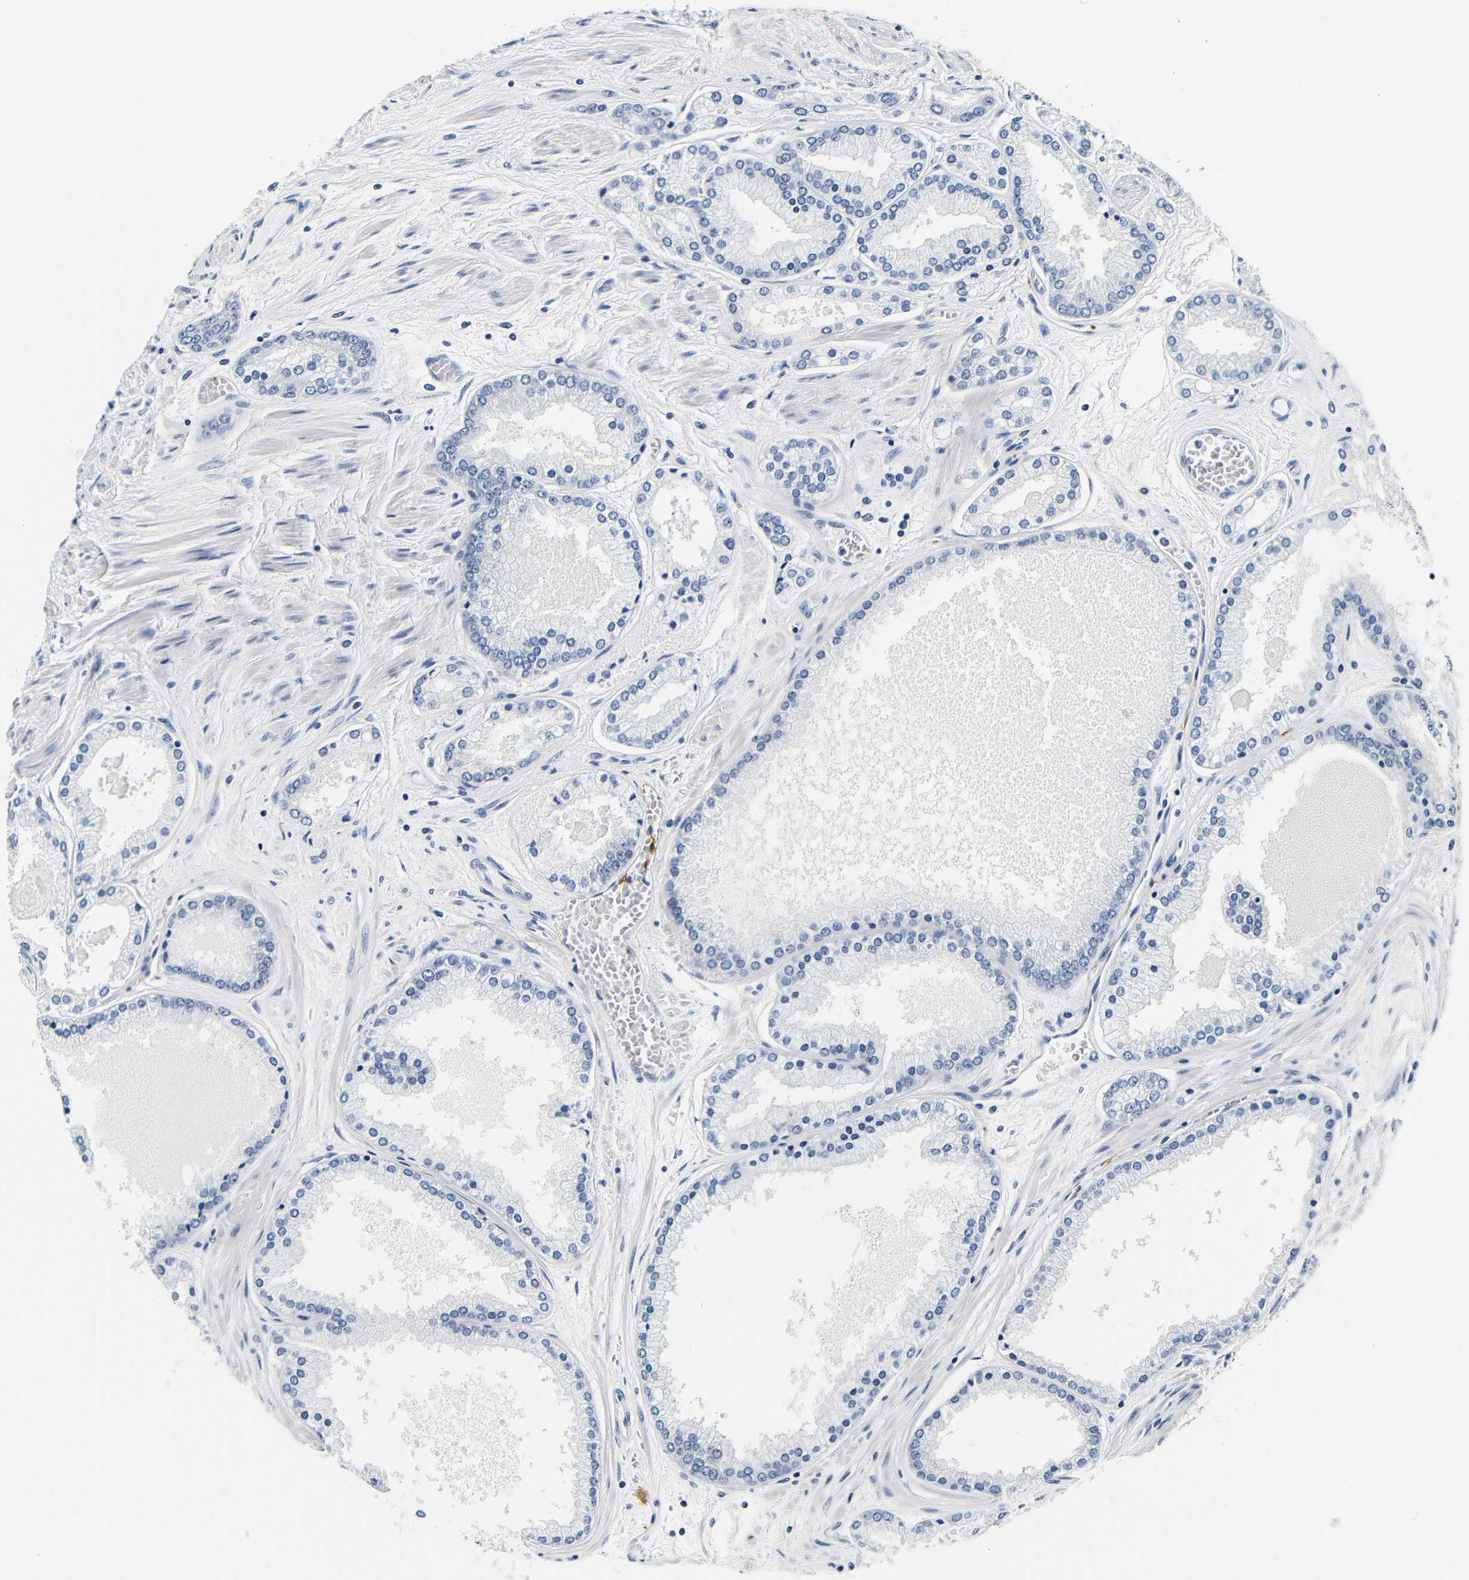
{"staining": {"intensity": "negative", "quantity": "none", "location": "none"}, "tissue": "prostate cancer", "cell_type": "Tumor cells", "image_type": "cancer", "snomed": [{"axis": "morphology", "description": "Adenocarcinoma, High grade"}, {"axis": "topography", "description": "Prostate"}], "caption": "DAB (3,3'-diaminobenzidine) immunohistochemical staining of human prostate cancer reveals no significant expression in tumor cells. (Stains: DAB immunohistochemistry (IHC) with hematoxylin counter stain, Microscopy: brightfield microscopy at high magnification).", "gene": "GP1BA", "patient": {"sex": "male", "age": 59}}